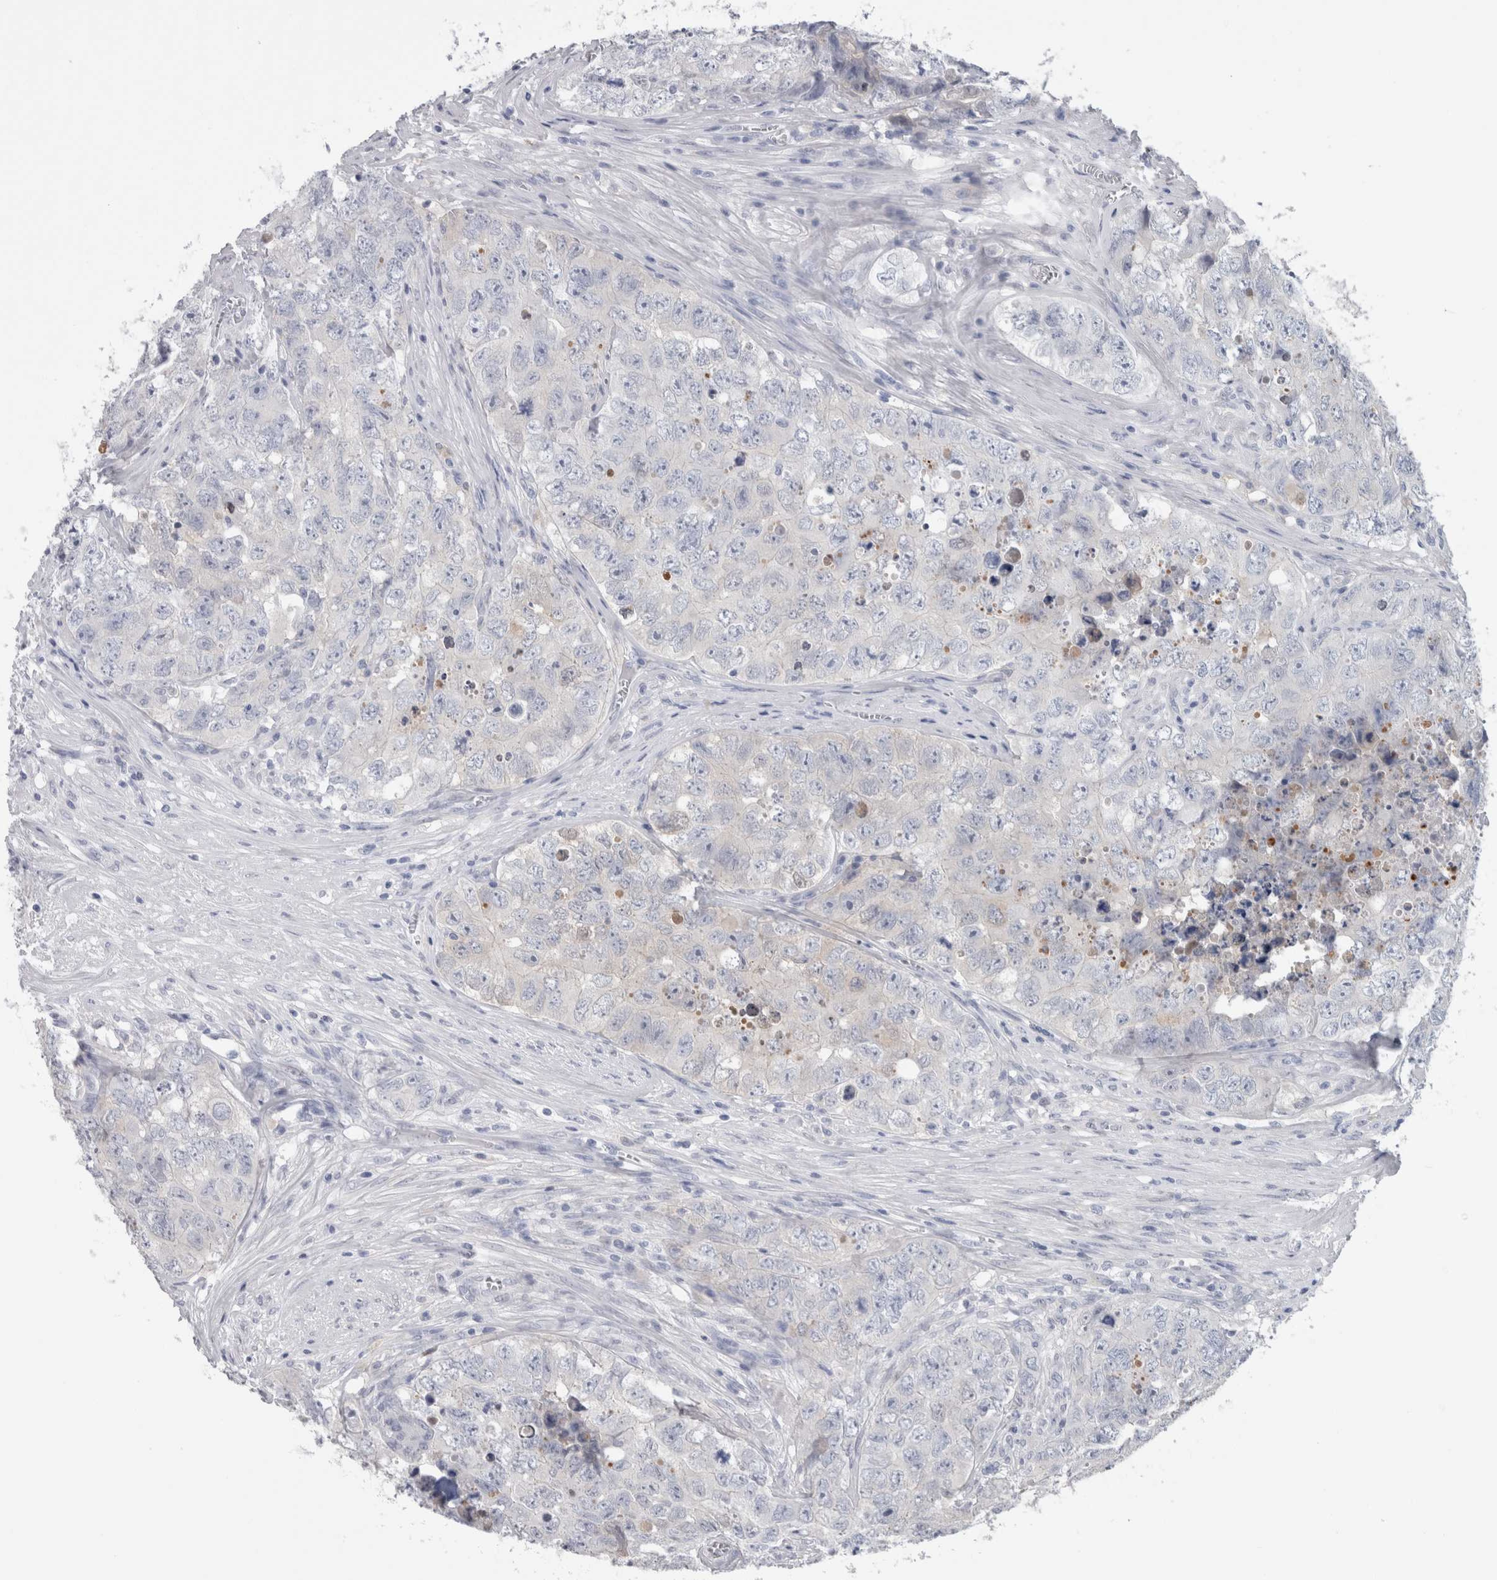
{"staining": {"intensity": "negative", "quantity": "none", "location": "none"}, "tissue": "testis cancer", "cell_type": "Tumor cells", "image_type": "cancer", "snomed": [{"axis": "morphology", "description": "Seminoma, NOS"}, {"axis": "morphology", "description": "Carcinoma, Embryonal, NOS"}, {"axis": "topography", "description": "Testis"}], "caption": "Image shows no significant protein expression in tumor cells of testis cancer (seminoma).", "gene": "CA8", "patient": {"sex": "male", "age": 43}}